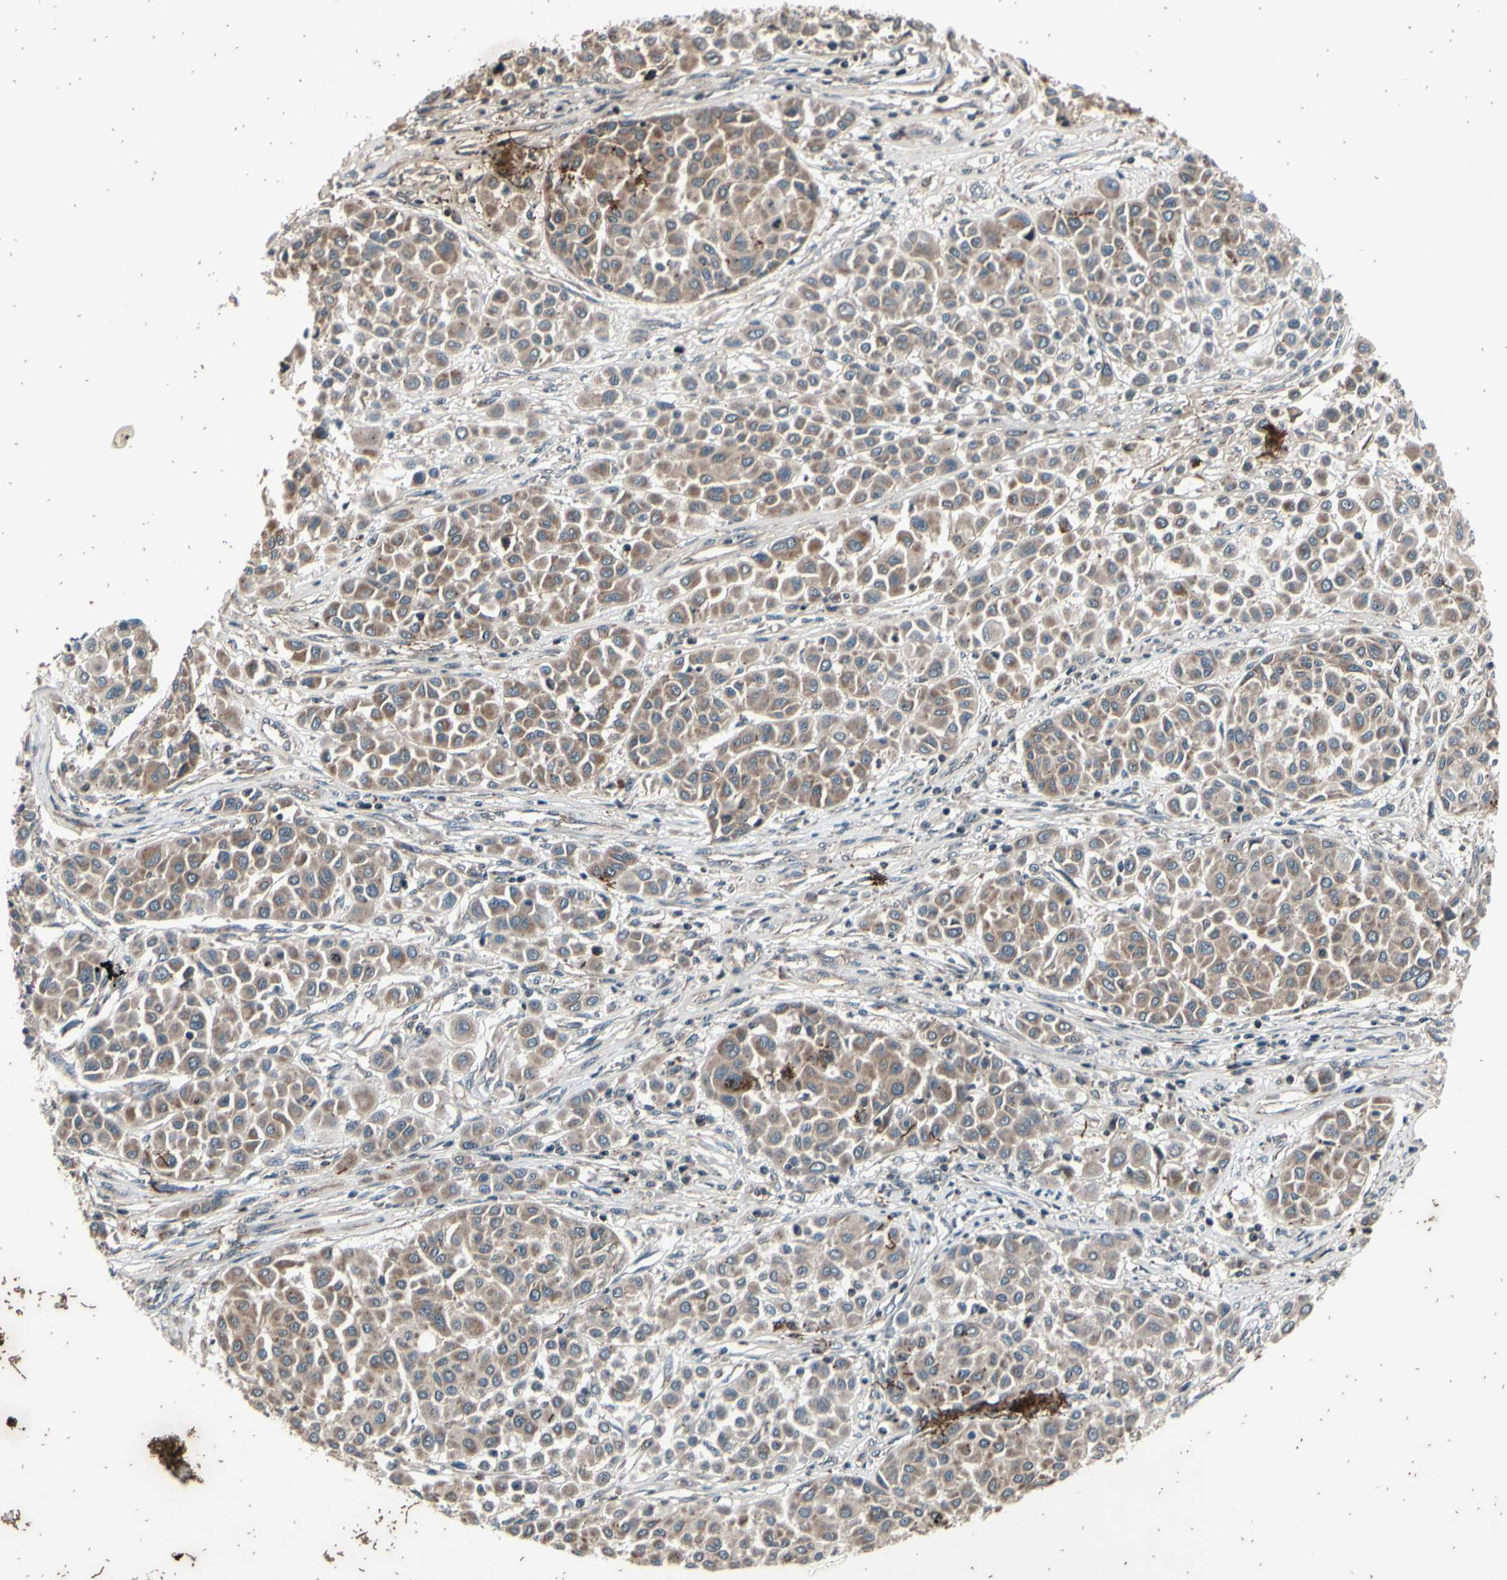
{"staining": {"intensity": "moderate", "quantity": "25%-75%", "location": "cytoplasmic/membranous"}, "tissue": "melanoma", "cell_type": "Tumor cells", "image_type": "cancer", "snomed": [{"axis": "morphology", "description": "Malignant melanoma, Metastatic site"}, {"axis": "topography", "description": "Soft tissue"}], "caption": "Immunohistochemical staining of human melanoma shows medium levels of moderate cytoplasmic/membranous expression in approximately 25%-75% of tumor cells.", "gene": "MBTPS2", "patient": {"sex": "male", "age": 41}}